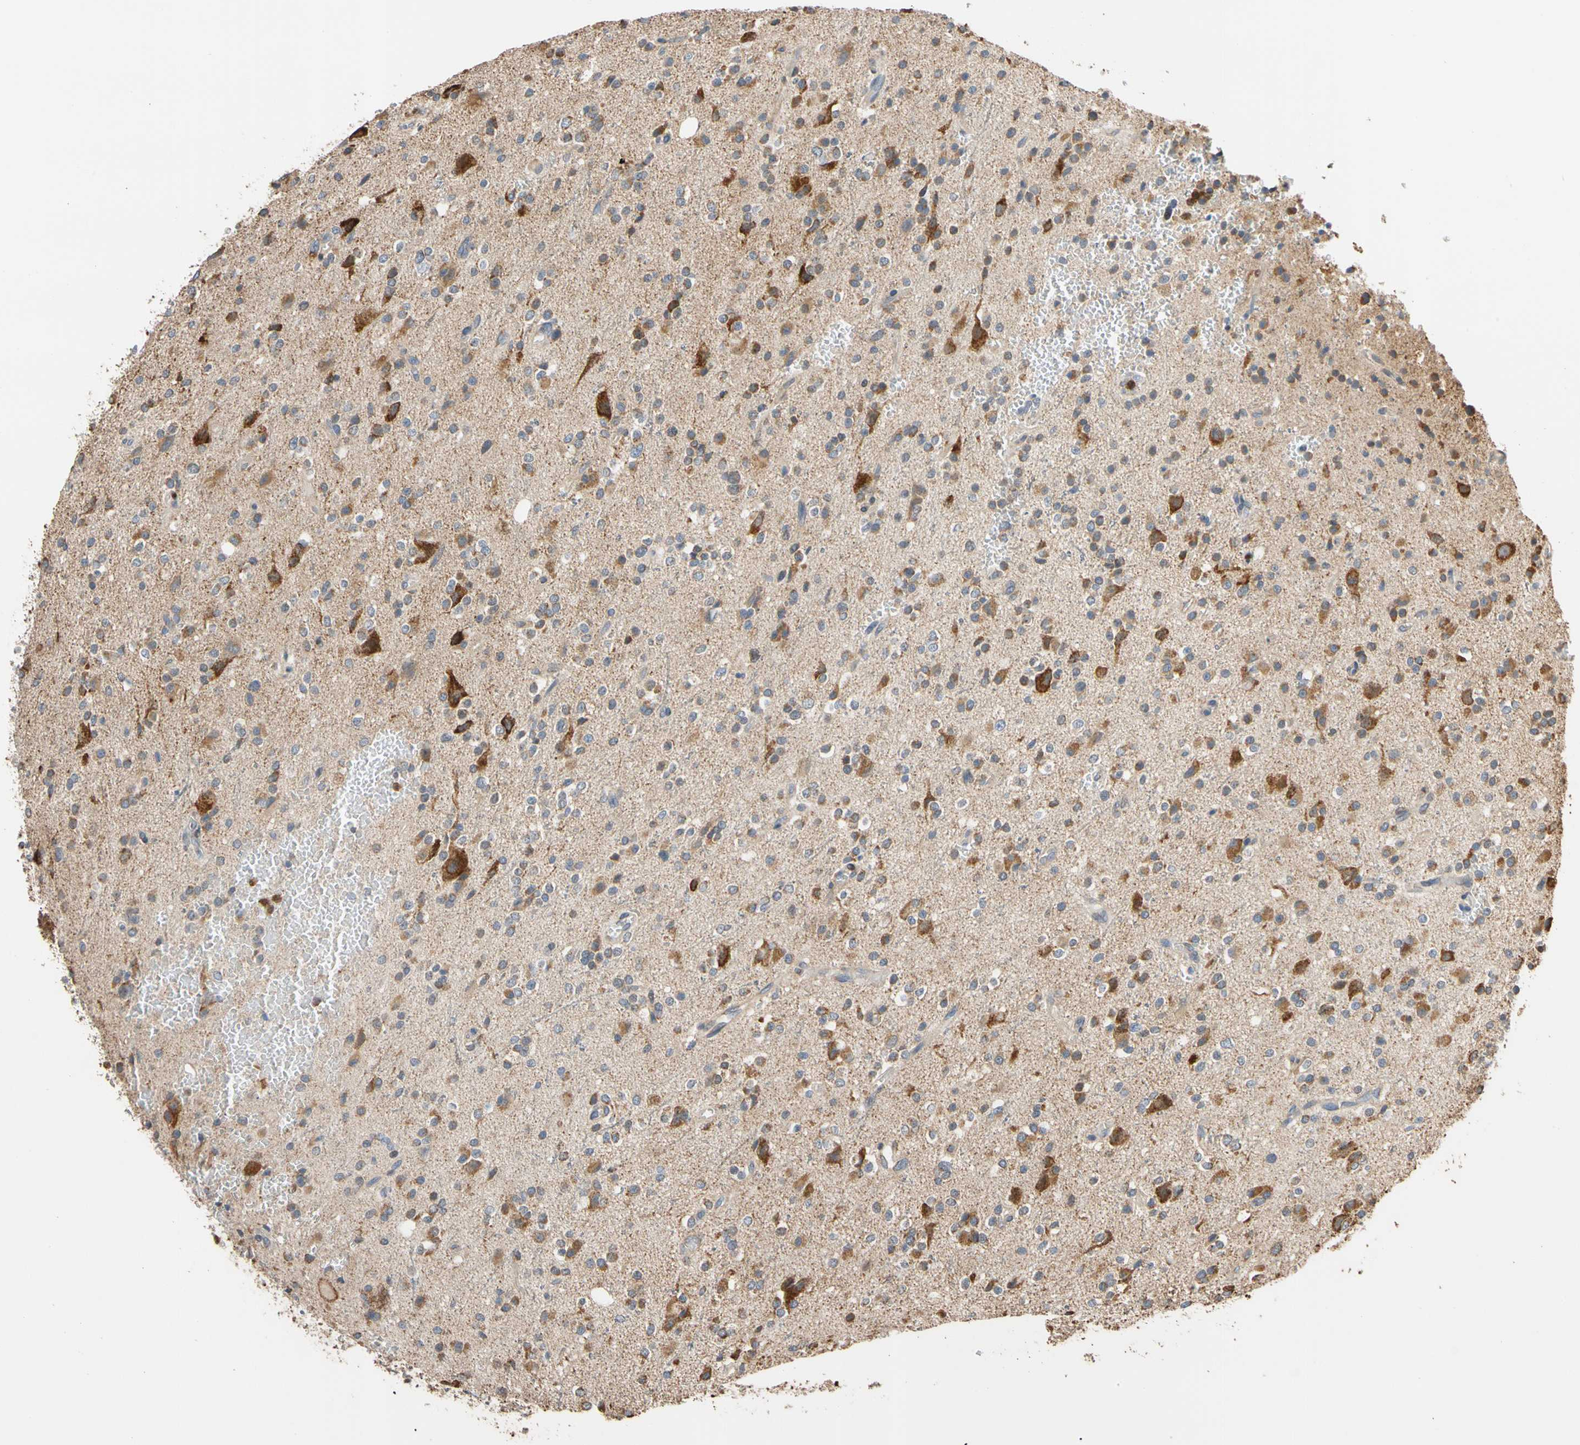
{"staining": {"intensity": "moderate", "quantity": "25%-75%", "location": "cytoplasmic/membranous"}, "tissue": "glioma", "cell_type": "Tumor cells", "image_type": "cancer", "snomed": [{"axis": "morphology", "description": "Glioma, malignant, High grade"}, {"axis": "topography", "description": "Brain"}], "caption": "IHC (DAB (3,3'-diaminobenzidine)) staining of human malignant glioma (high-grade) exhibits moderate cytoplasmic/membranous protein expression in approximately 25%-75% of tumor cells.", "gene": "IP6K2", "patient": {"sex": "male", "age": 47}}